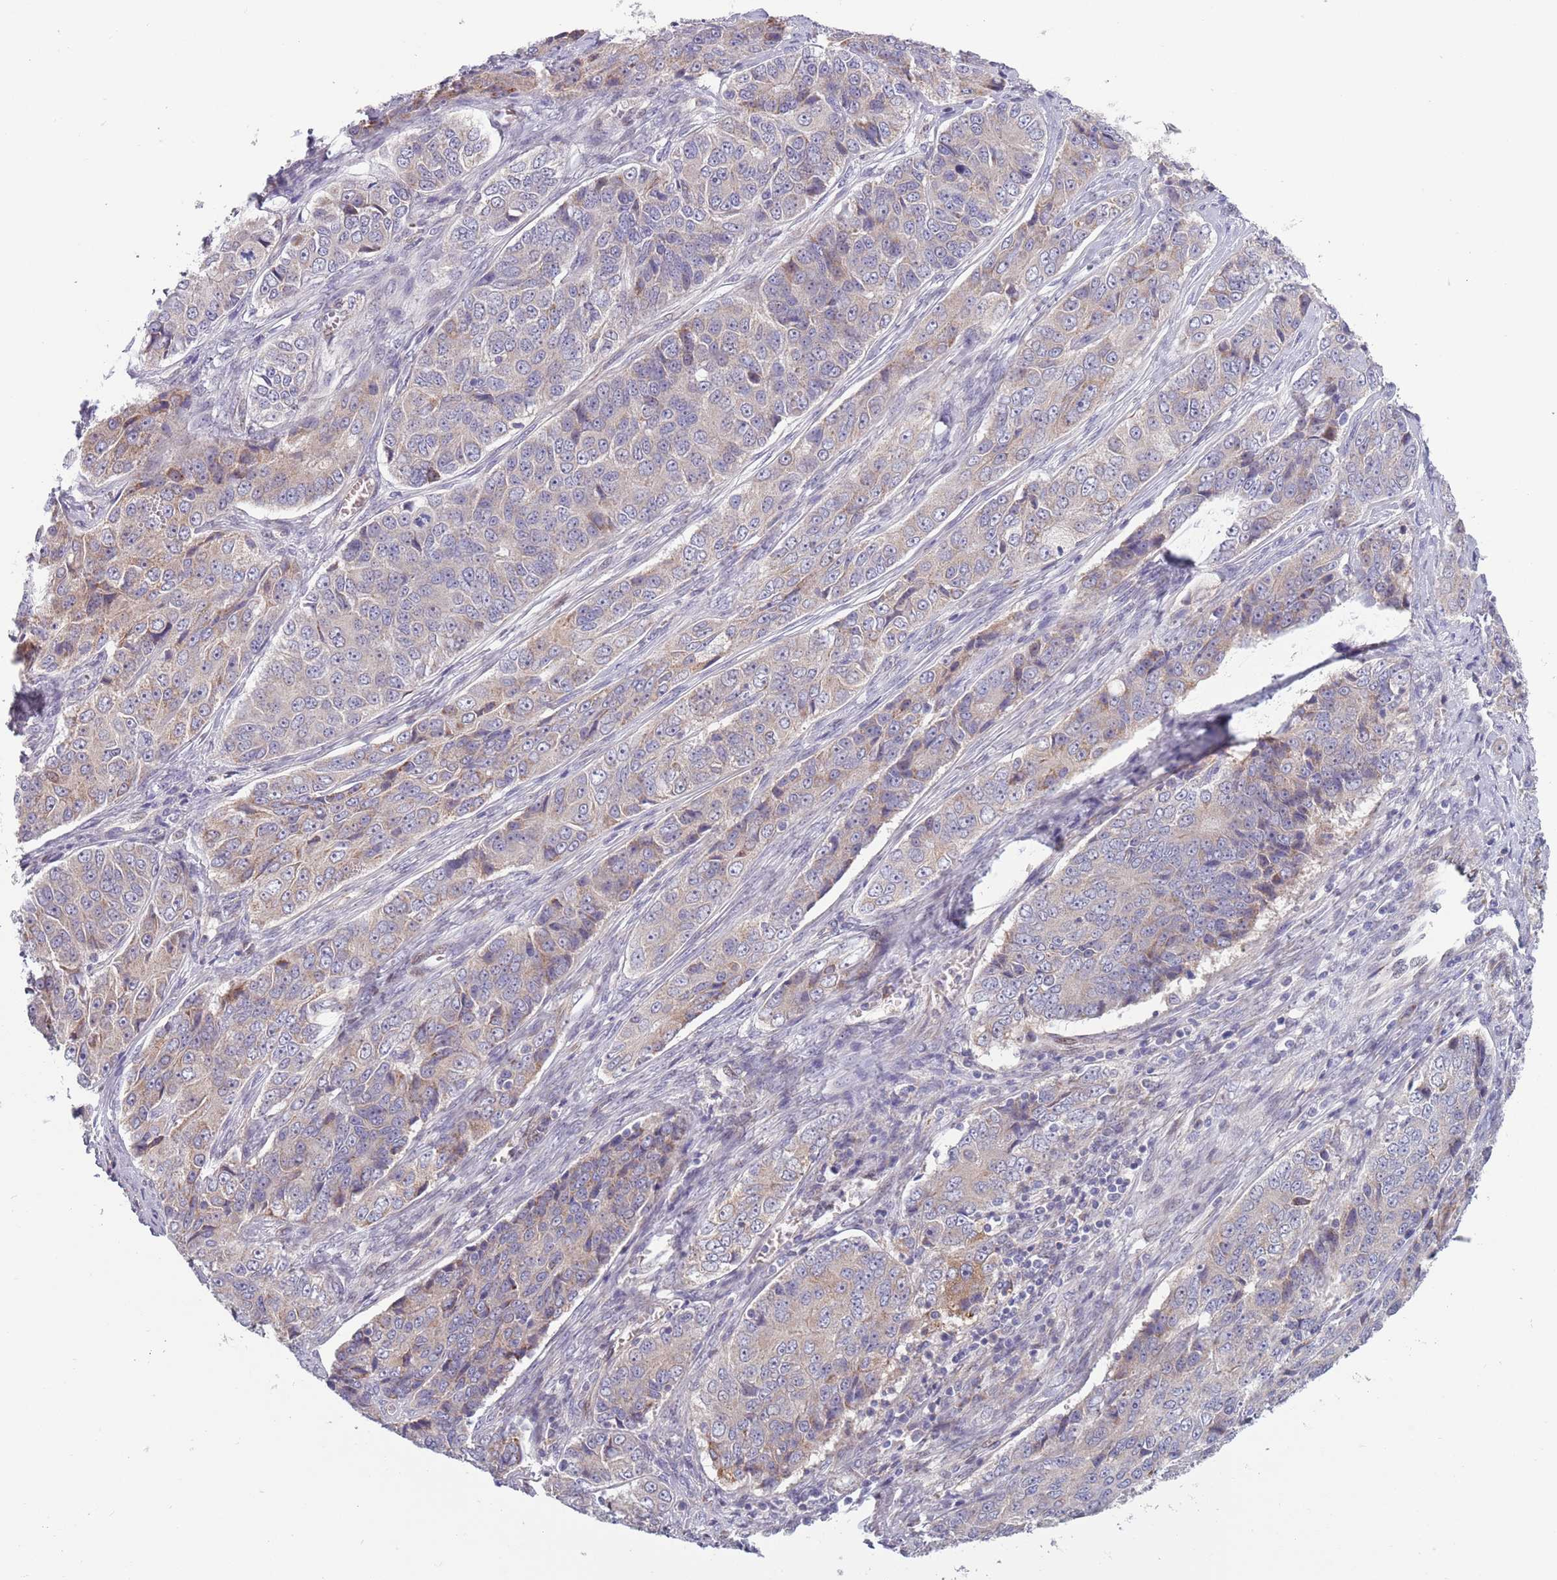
{"staining": {"intensity": "weak", "quantity": "<25%", "location": "cytoplasmic/membranous"}, "tissue": "ovarian cancer", "cell_type": "Tumor cells", "image_type": "cancer", "snomed": [{"axis": "morphology", "description": "Carcinoma, endometroid"}, {"axis": "topography", "description": "Ovary"}], "caption": "Immunohistochemistry (IHC) photomicrograph of neoplastic tissue: human ovarian cancer (endometroid carcinoma) stained with DAB (3,3'-diaminobenzidine) reveals no significant protein positivity in tumor cells.", "gene": "TYW1", "patient": {"sex": "female", "age": 51}}